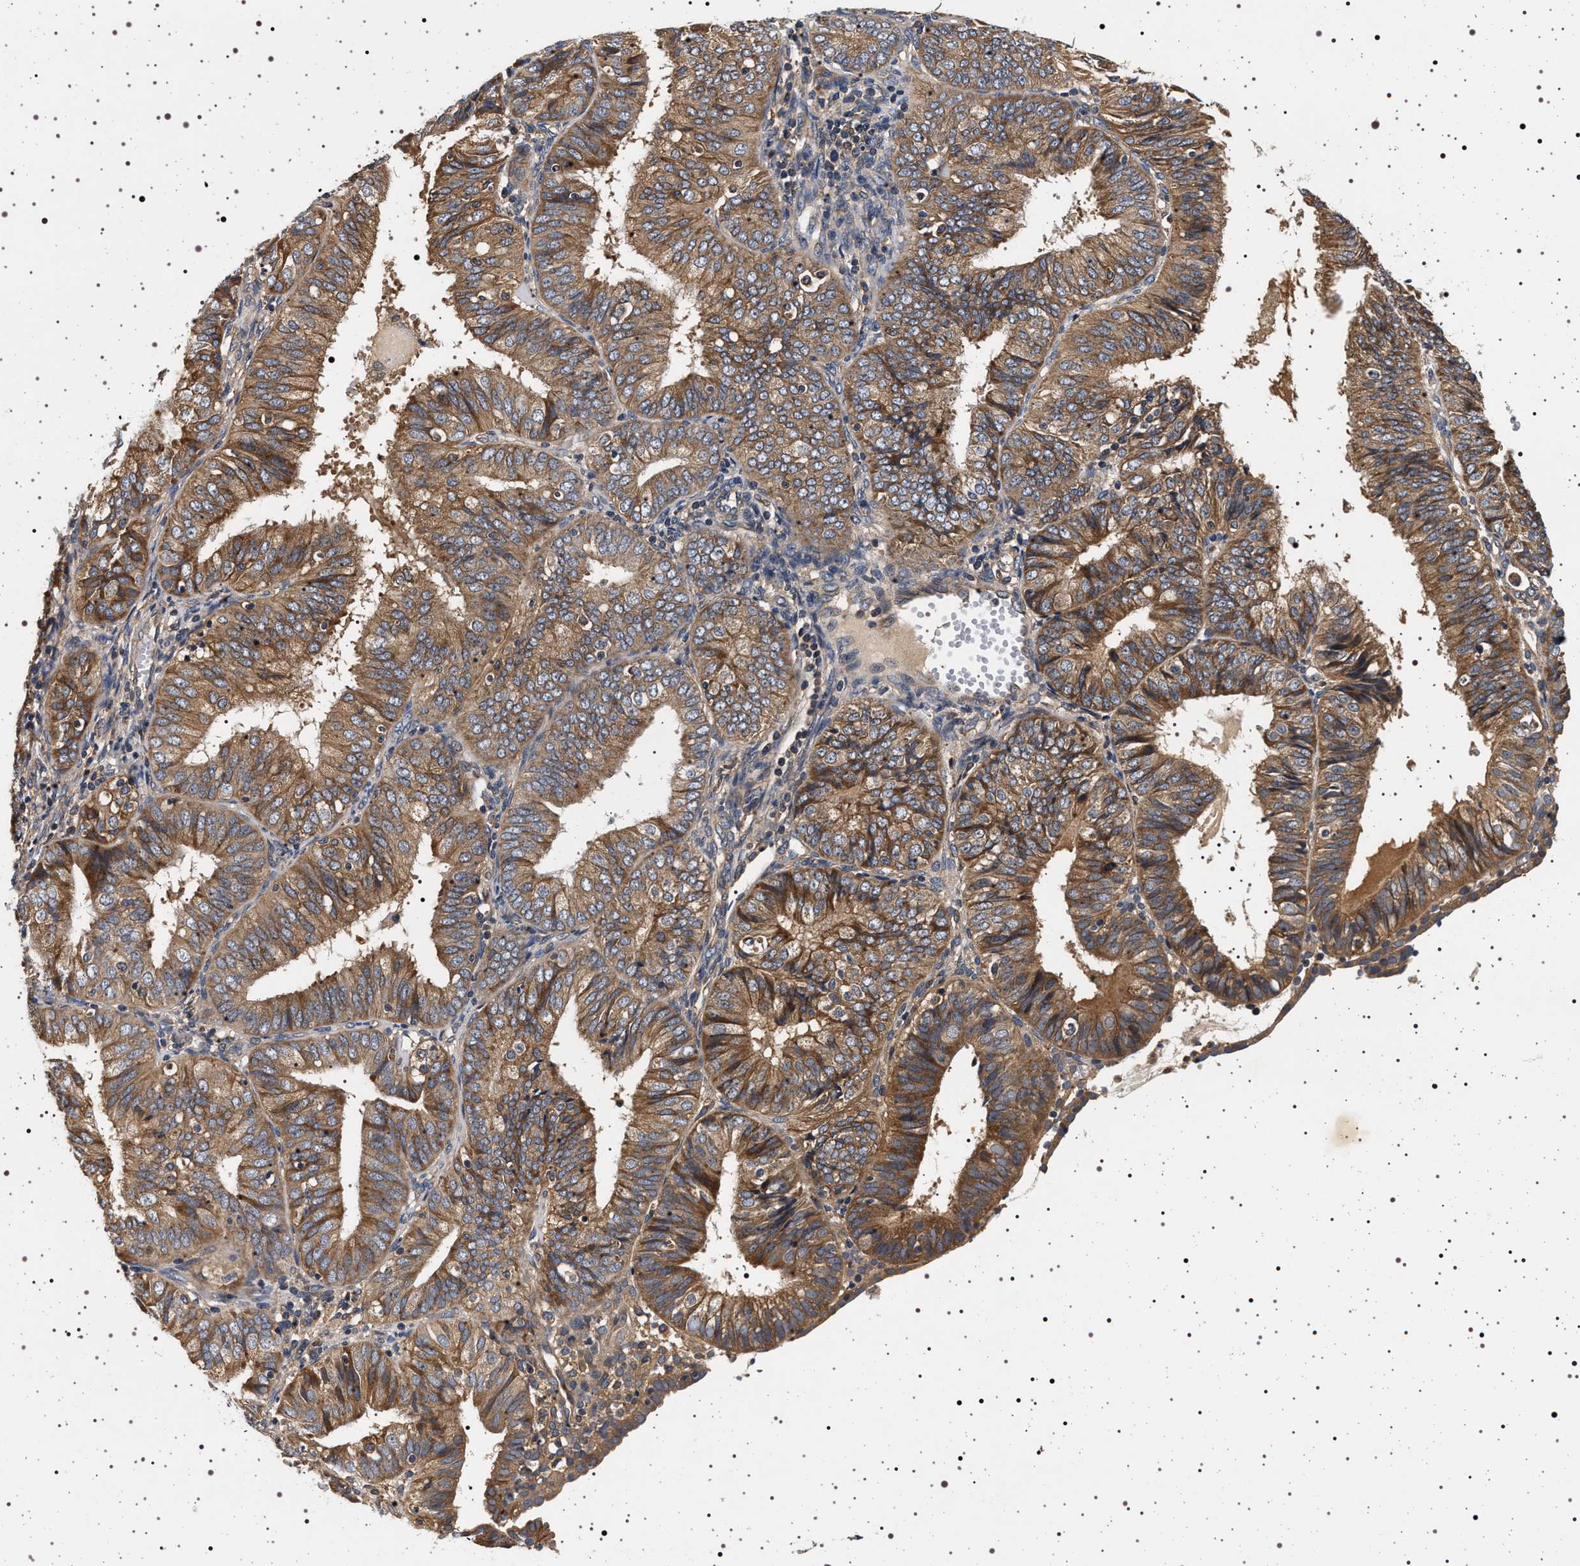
{"staining": {"intensity": "moderate", "quantity": ">75%", "location": "cytoplasmic/membranous"}, "tissue": "endometrial cancer", "cell_type": "Tumor cells", "image_type": "cancer", "snomed": [{"axis": "morphology", "description": "Adenocarcinoma, NOS"}, {"axis": "topography", "description": "Endometrium"}], "caption": "Endometrial adenocarcinoma was stained to show a protein in brown. There is medium levels of moderate cytoplasmic/membranous staining in about >75% of tumor cells.", "gene": "DCBLD2", "patient": {"sex": "female", "age": 58}}